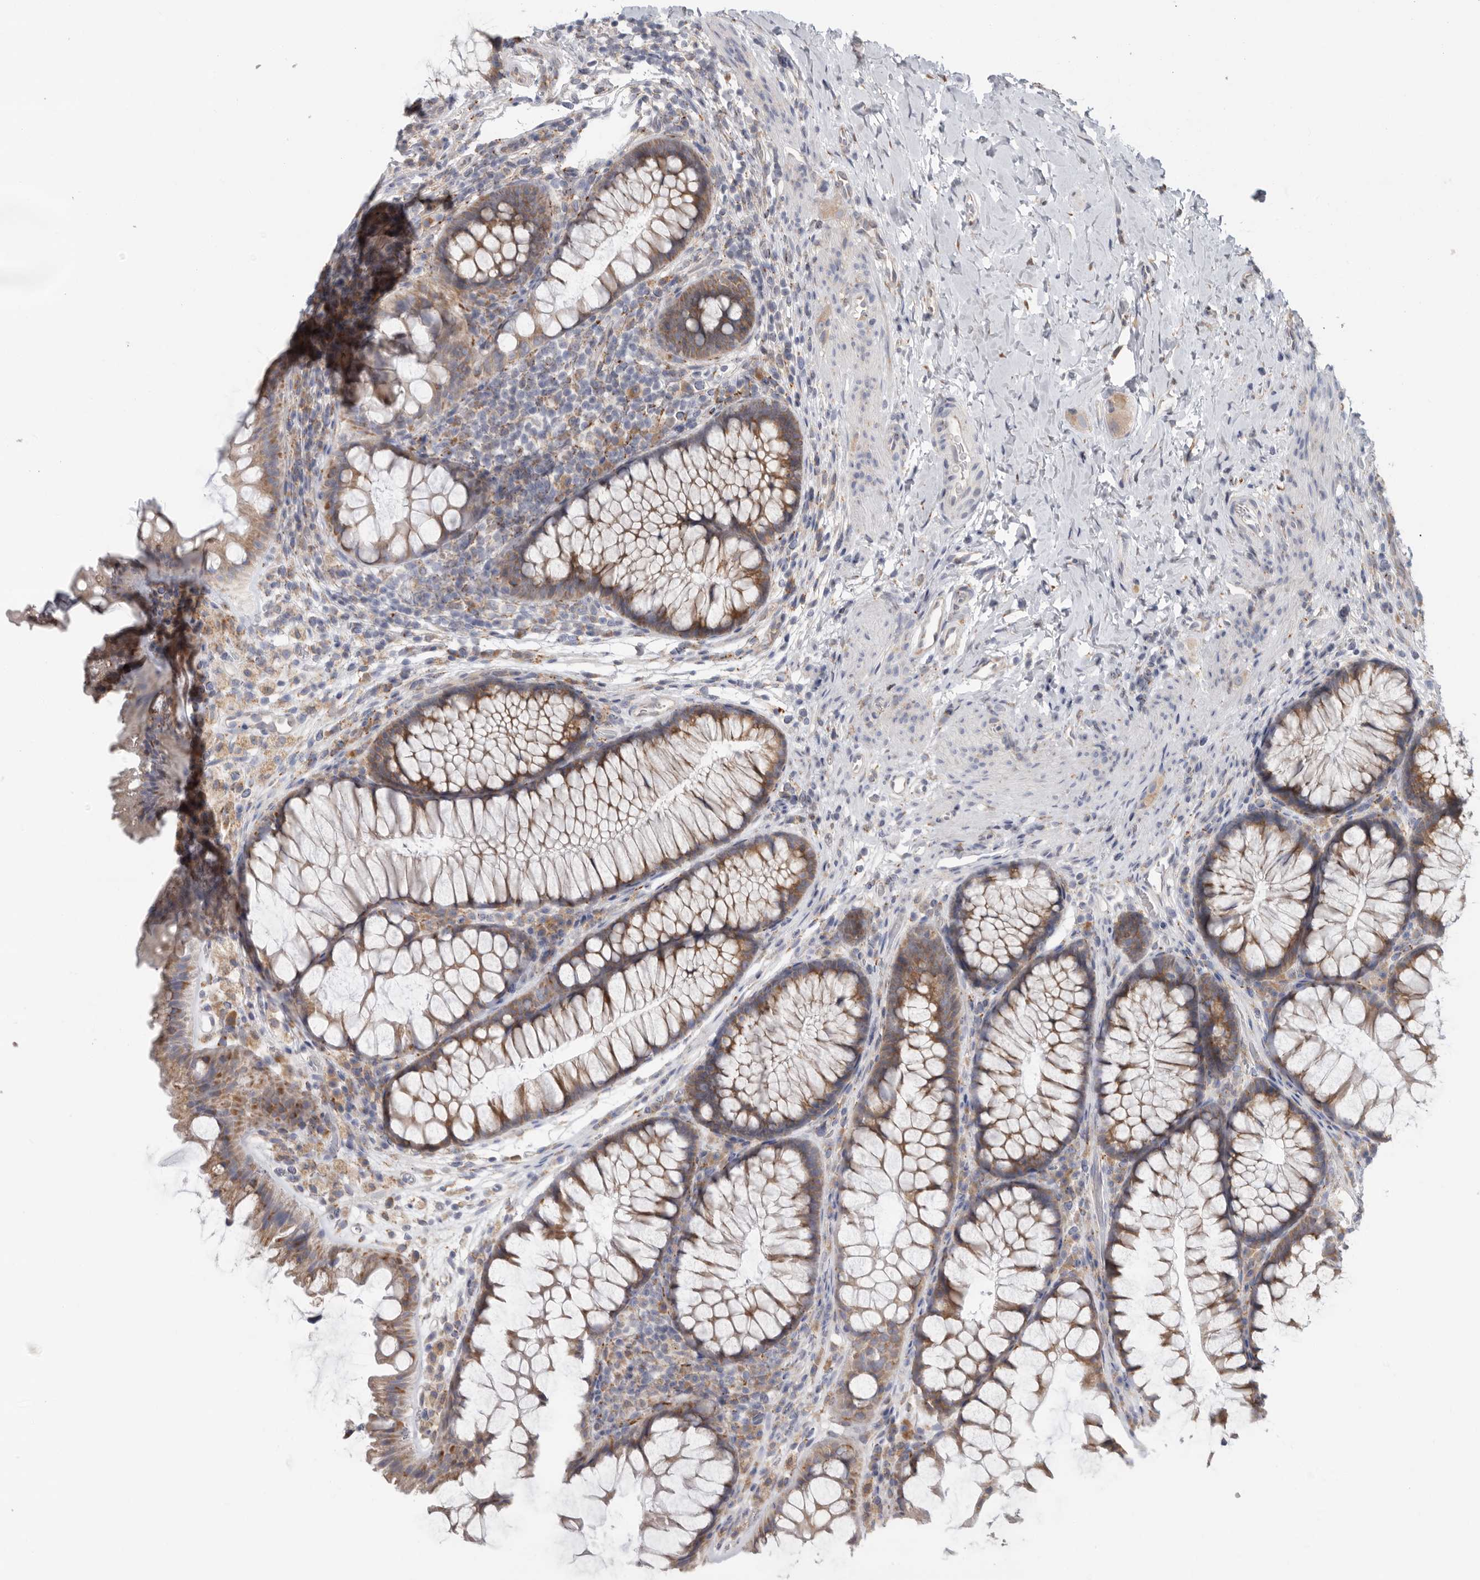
{"staining": {"intensity": "negative", "quantity": "none", "location": "none"}, "tissue": "colon", "cell_type": "Endothelial cells", "image_type": "normal", "snomed": [{"axis": "morphology", "description": "Normal tissue, NOS"}, {"axis": "topography", "description": "Colon"}], "caption": "Human colon stained for a protein using IHC demonstrates no expression in endothelial cells.", "gene": "GANAB", "patient": {"sex": "female", "age": 62}}